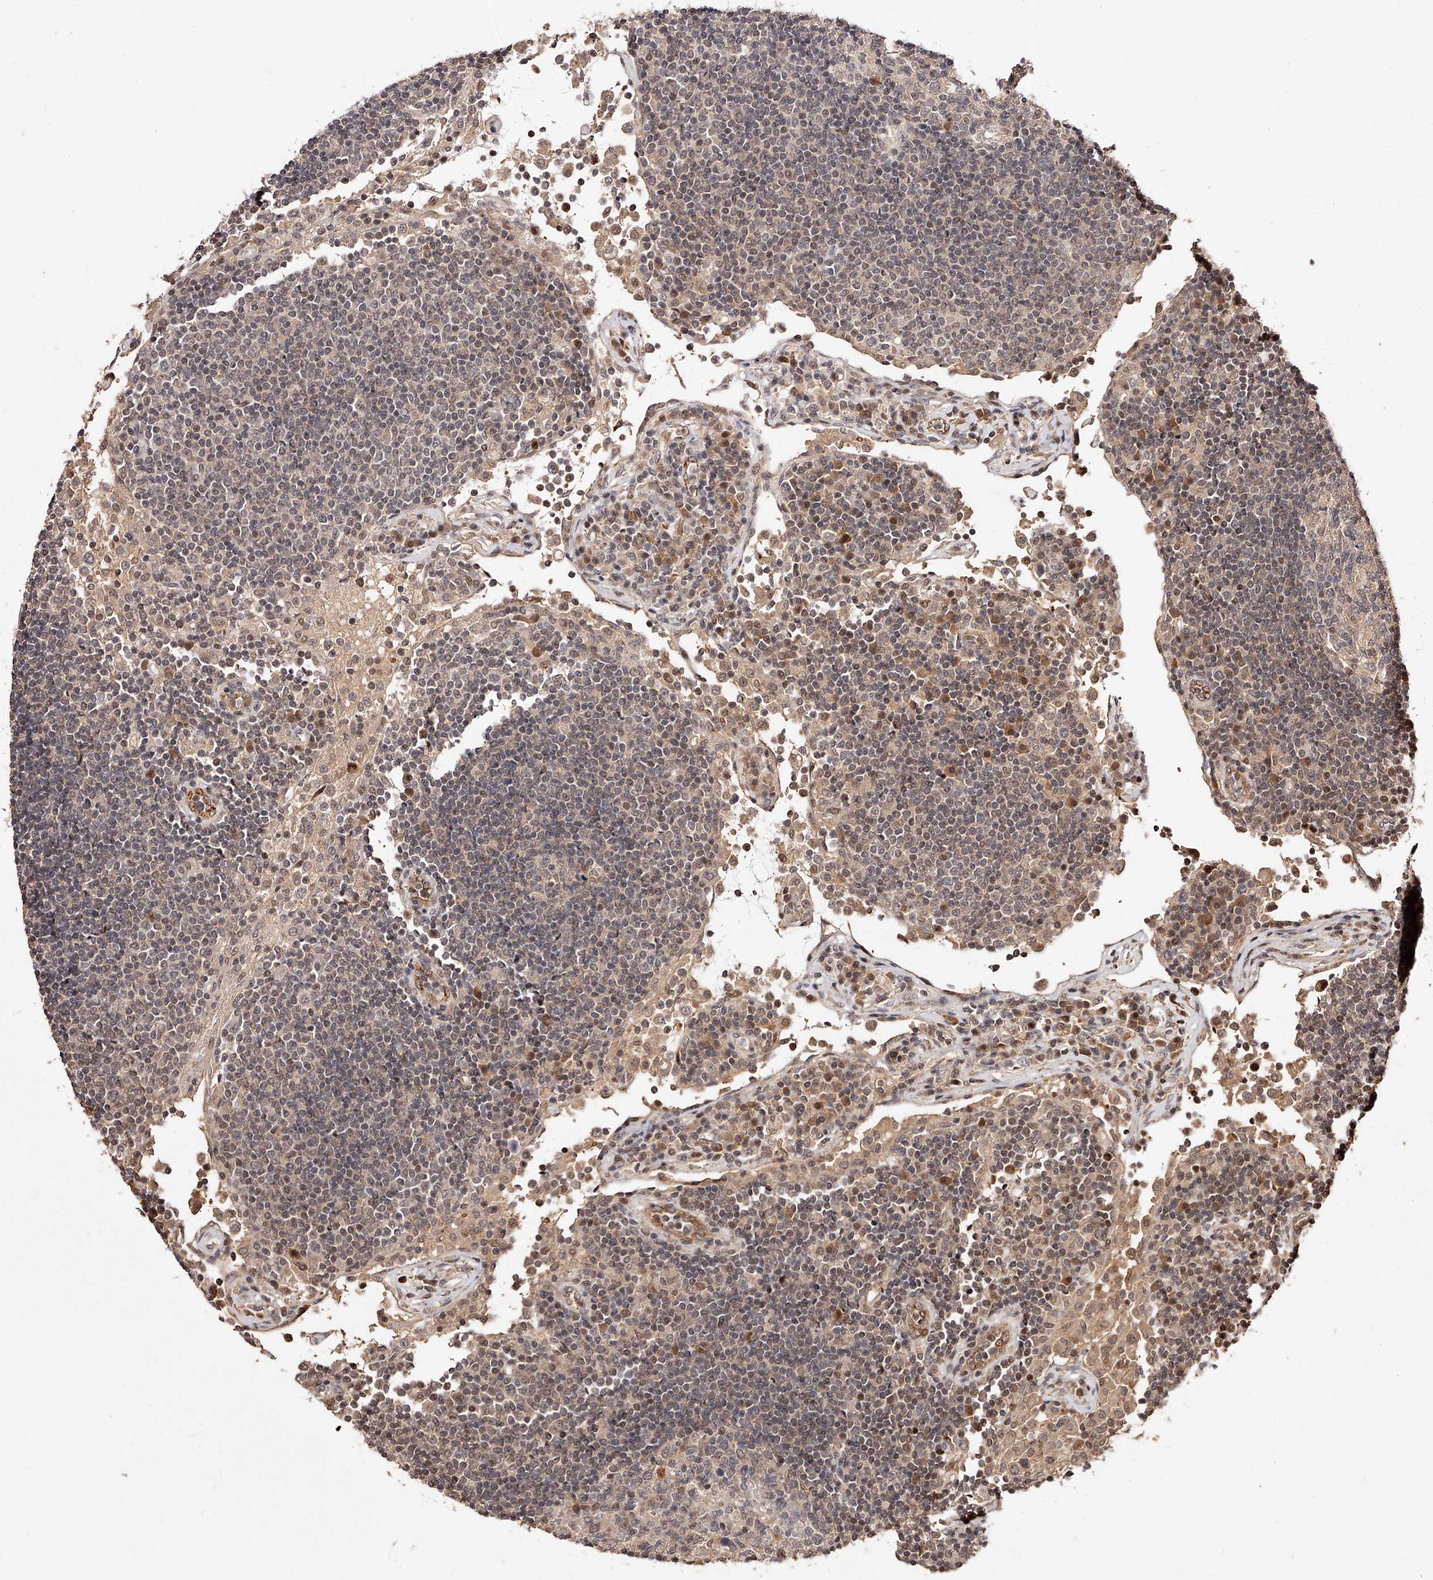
{"staining": {"intensity": "moderate", "quantity": "25%-75%", "location": "nuclear"}, "tissue": "lymph node", "cell_type": "Germinal center cells", "image_type": "normal", "snomed": [{"axis": "morphology", "description": "Normal tissue, NOS"}, {"axis": "topography", "description": "Lymph node"}], "caption": "IHC (DAB (3,3'-diaminobenzidine)) staining of benign lymph node displays moderate nuclear protein expression in approximately 25%-75% of germinal center cells.", "gene": "CUL7", "patient": {"sex": "female", "age": 53}}